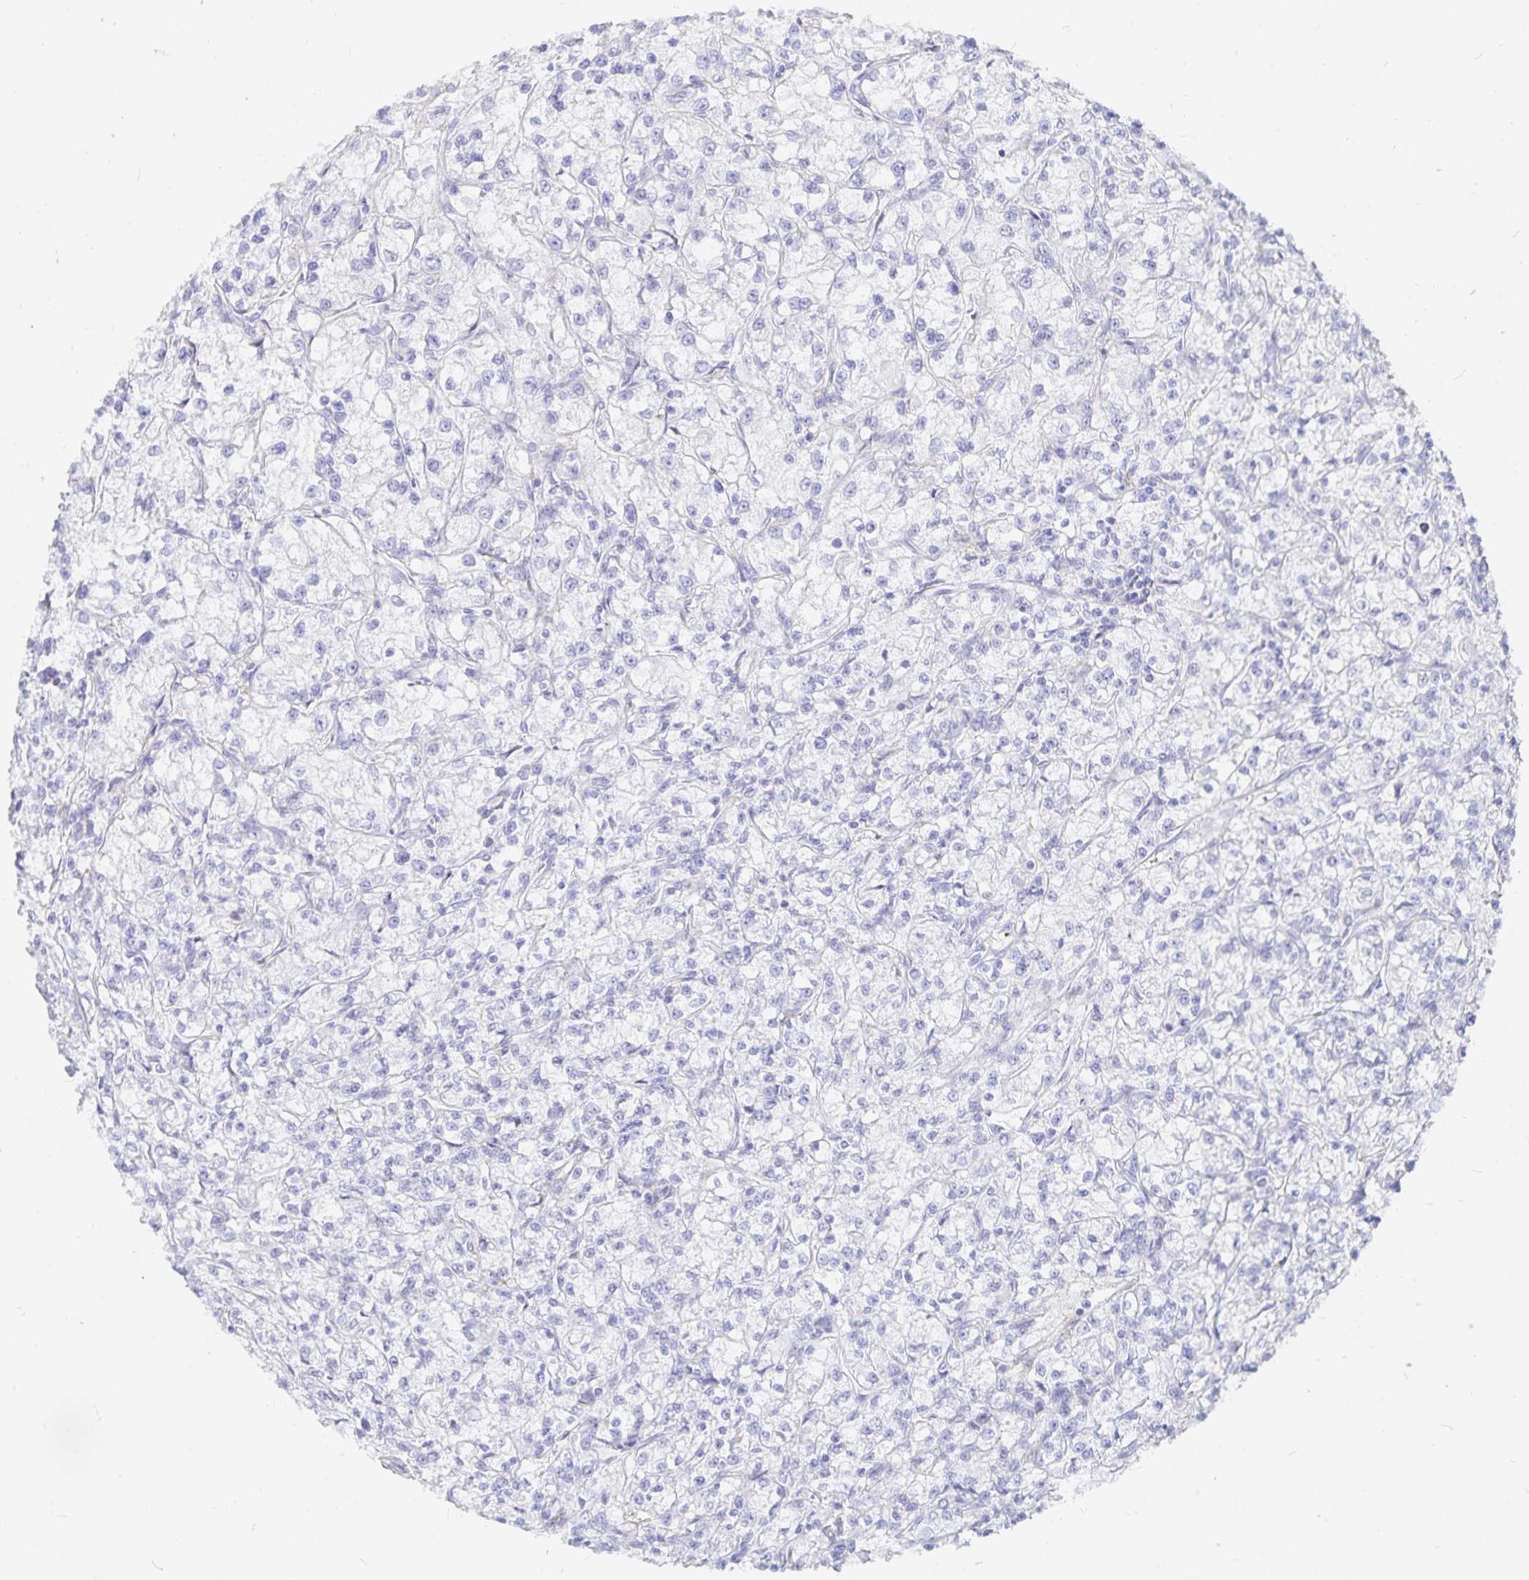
{"staining": {"intensity": "negative", "quantity": "none", "location": "none"}, "tissue": "renal cancer", "cell_type": "Tumor cells", "image_type": "cancer", "snomed": [{"axis": "morphology", "description": "Adenocarcinoma, NOS"}, {"axis": "topography", "description": "Kidney"}], "caption": "A histopathology image of renal adenocarcinoma stained for a protein displays no brown staining in tumor cells.", "gene": "INSL5", "patient": {"sex": "female", "age": 59}}